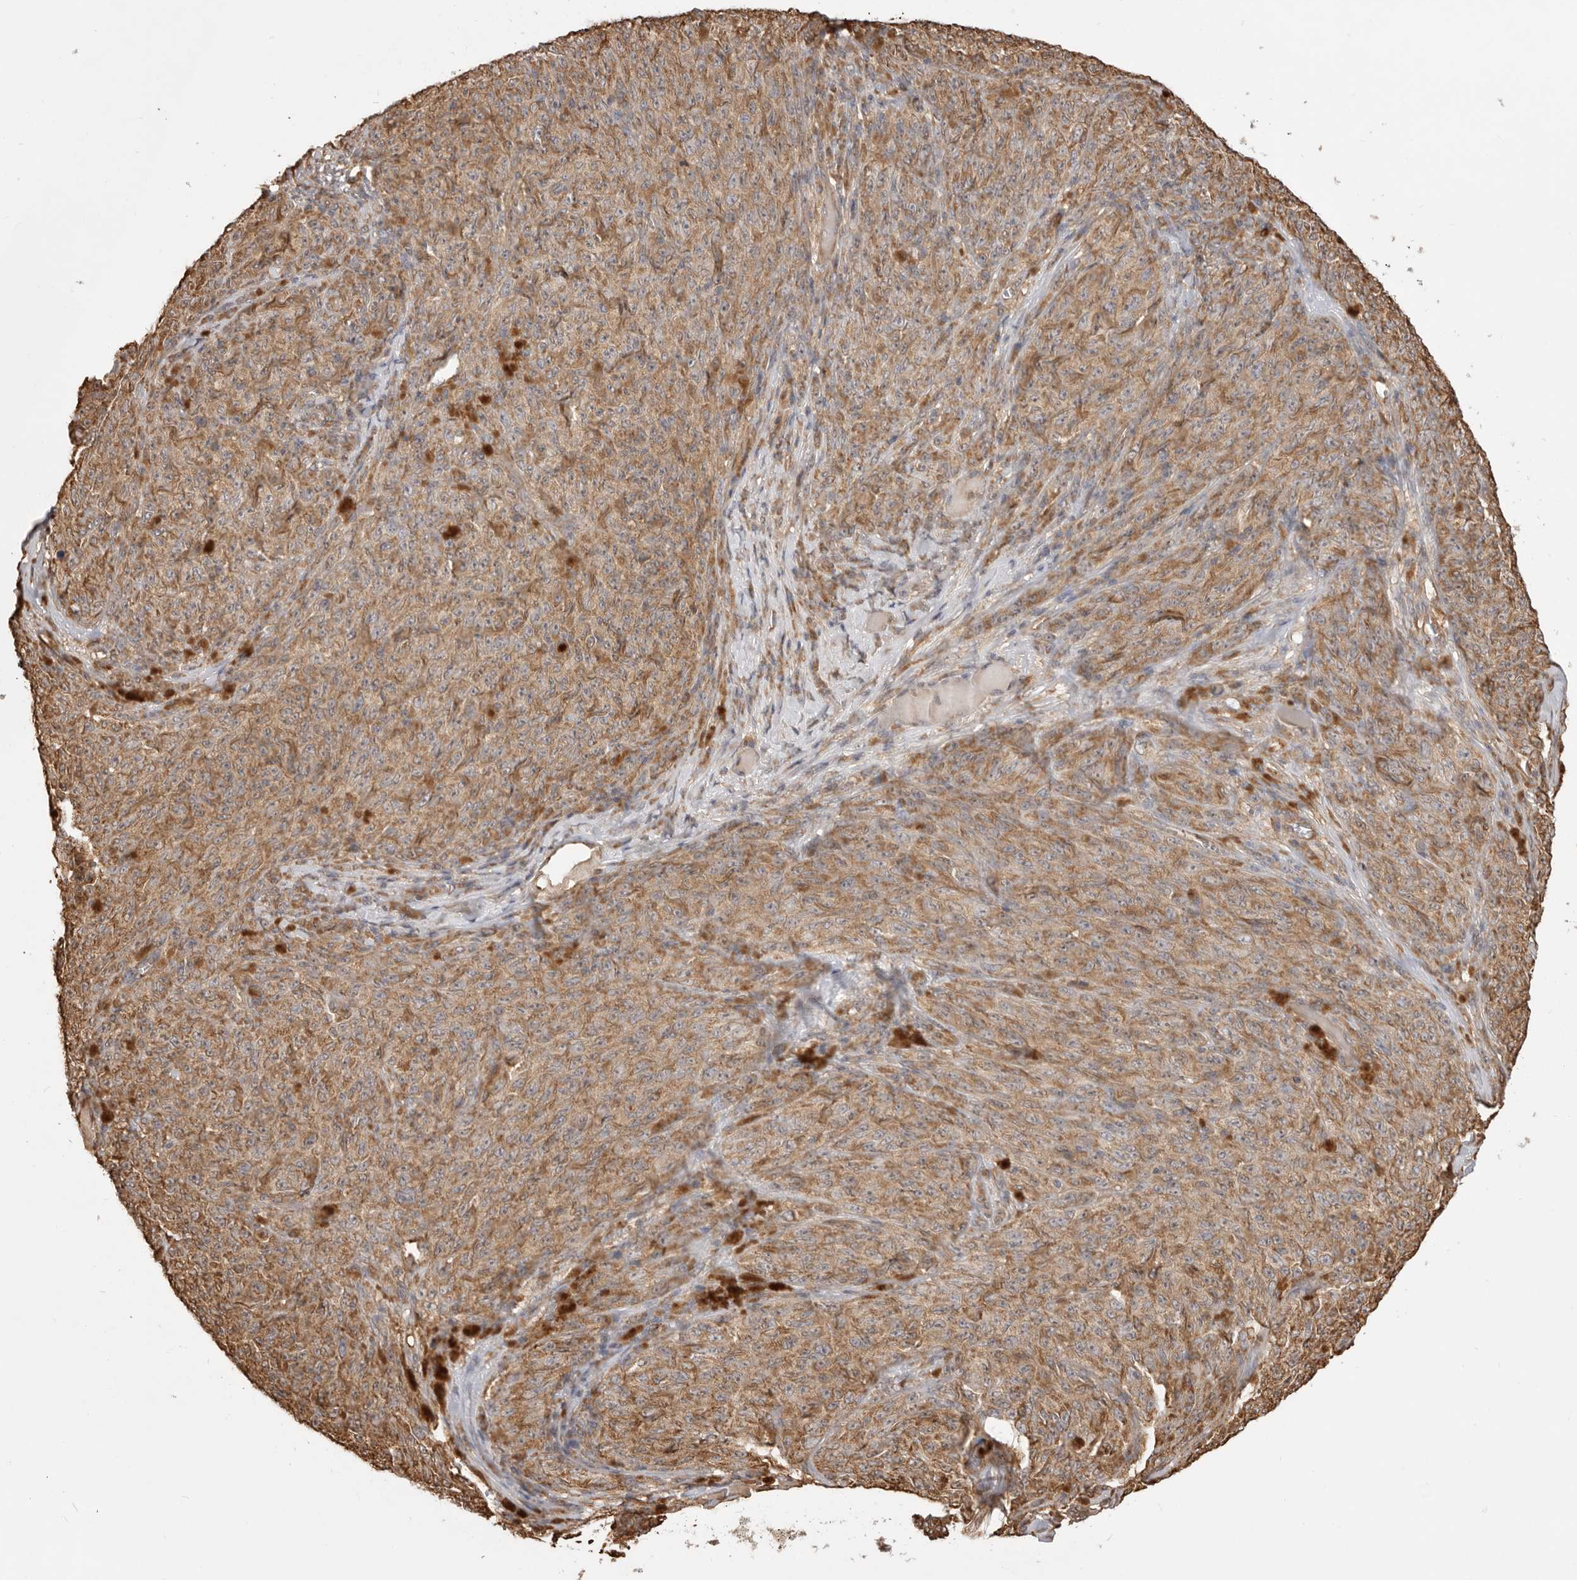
{"staining": {"intensity": "moderate", "quantity": ">75%", "location": "cytoplasmic/membranous"}, "tissue": "melanoma", "cell_type": "Tumor cells", "image_type": "cancer", "snomed": [{"axis": "morphology", "description": "Malignant melanoma, NOS"}, {"axis": "topography", "description": "Skin"}], "caption": "Immunohistochemistry (IHC) image of neoplastic tissue: malignant melanoma stained using IHC displays medium levels of moderate protein expression localized specifically in the cytoplasmic/membranous of tumor cells, appearing as a cytoplasmic/membranous brown color.", "gene": "DPH7", "patient": {"sex": "female", "age": 82}}